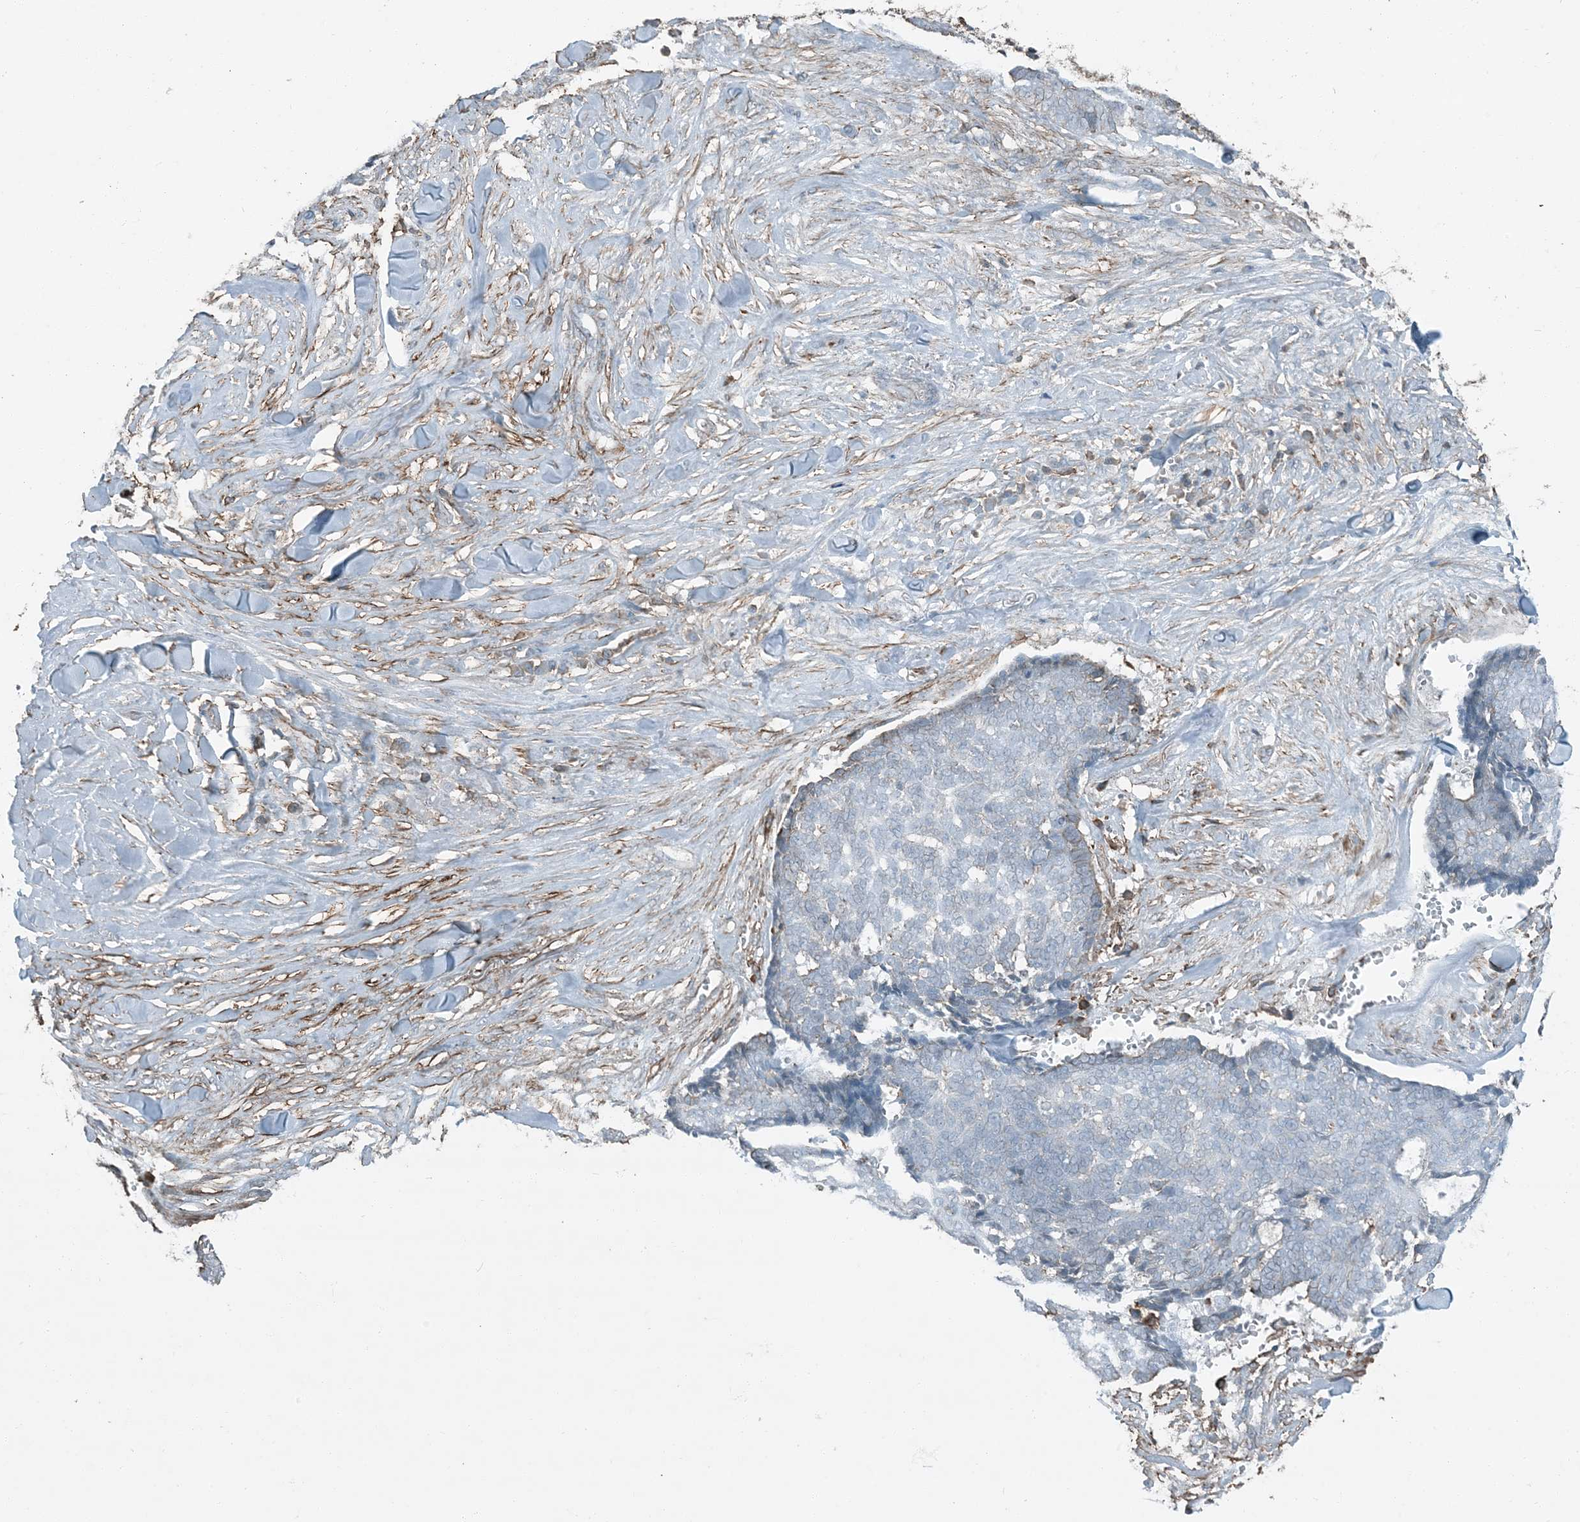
{"staining": {"intensity": "weak", "quantity": "<25%", "location": "cytoplasmic/membranous"}, "tissue": "skin cancer", "cell_type": "Tumor cells", "image_type": "cancer", "snomed": [{"axis": "morphology", "description": "Basal cell carcinoma"}, {"axis": "topography", "description": "Skin"}], "caption": "Immunohistochemistry (IHC) micrograph of neoplastic tissue: skin cancer stained with DAB (3,3'-diaminobenzidine) displays no significant protein staining in tumor cells.", "gene": "APOBEC3C", "patient": {"sex": "male", "age": 84}}